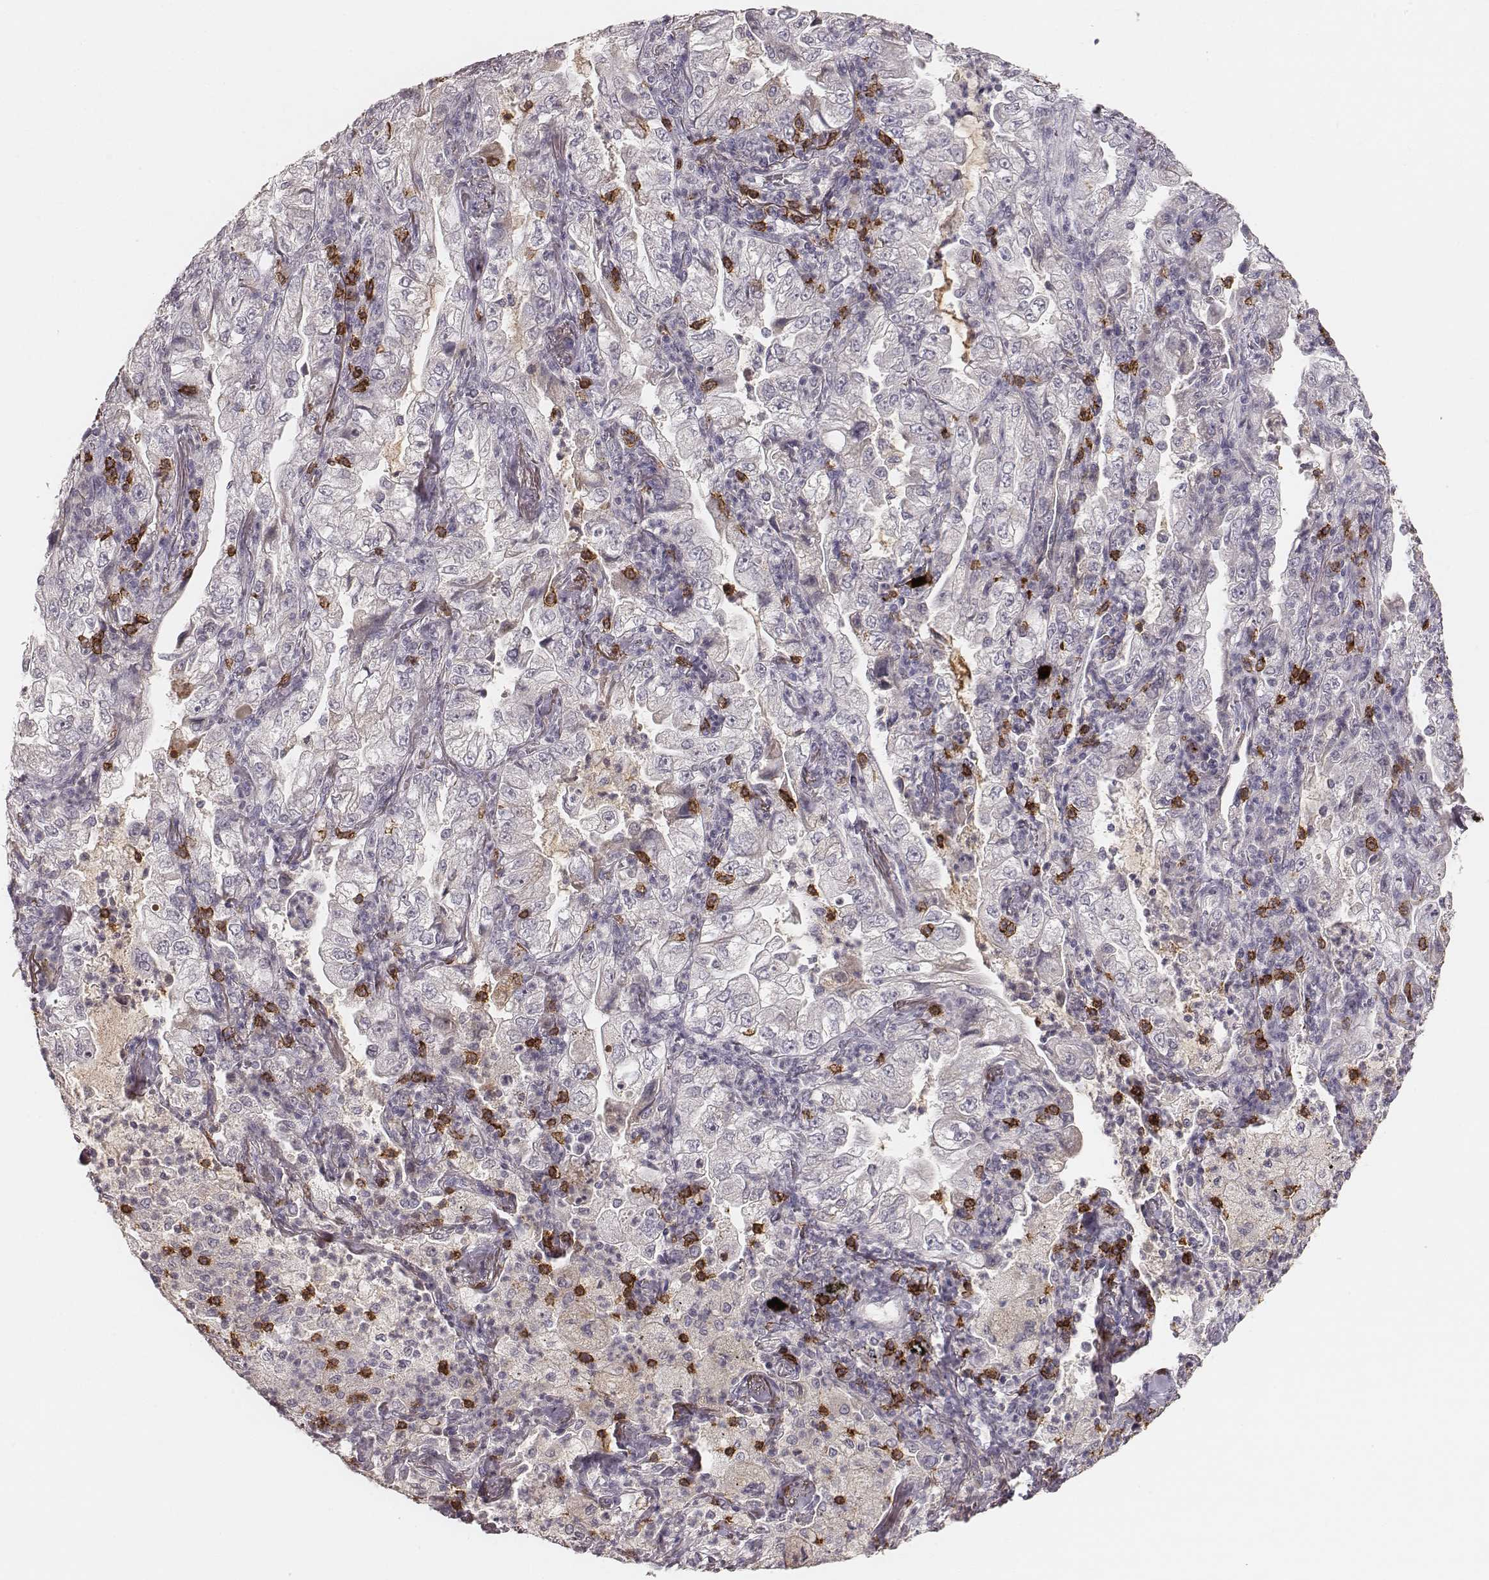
{"staining": {"intensity": "negative", "quantity": "none", "location": "none"}, "tissue": "lung cancer", "cell_type": "Tumor cells", "image_type": "cancer", "snomed": [{"axis": "morphology", "description": "Adenocarcinoma, NOS"}, {"axis": "topography", "description": "Lung"}], "caption": "High power microscopy image of an IHC micrograph of adenocarcinoma (lung), revealing no significant staining in tumor cells.", "gene": "CD8A", "patient": {"sex": "female", "age": 73}}